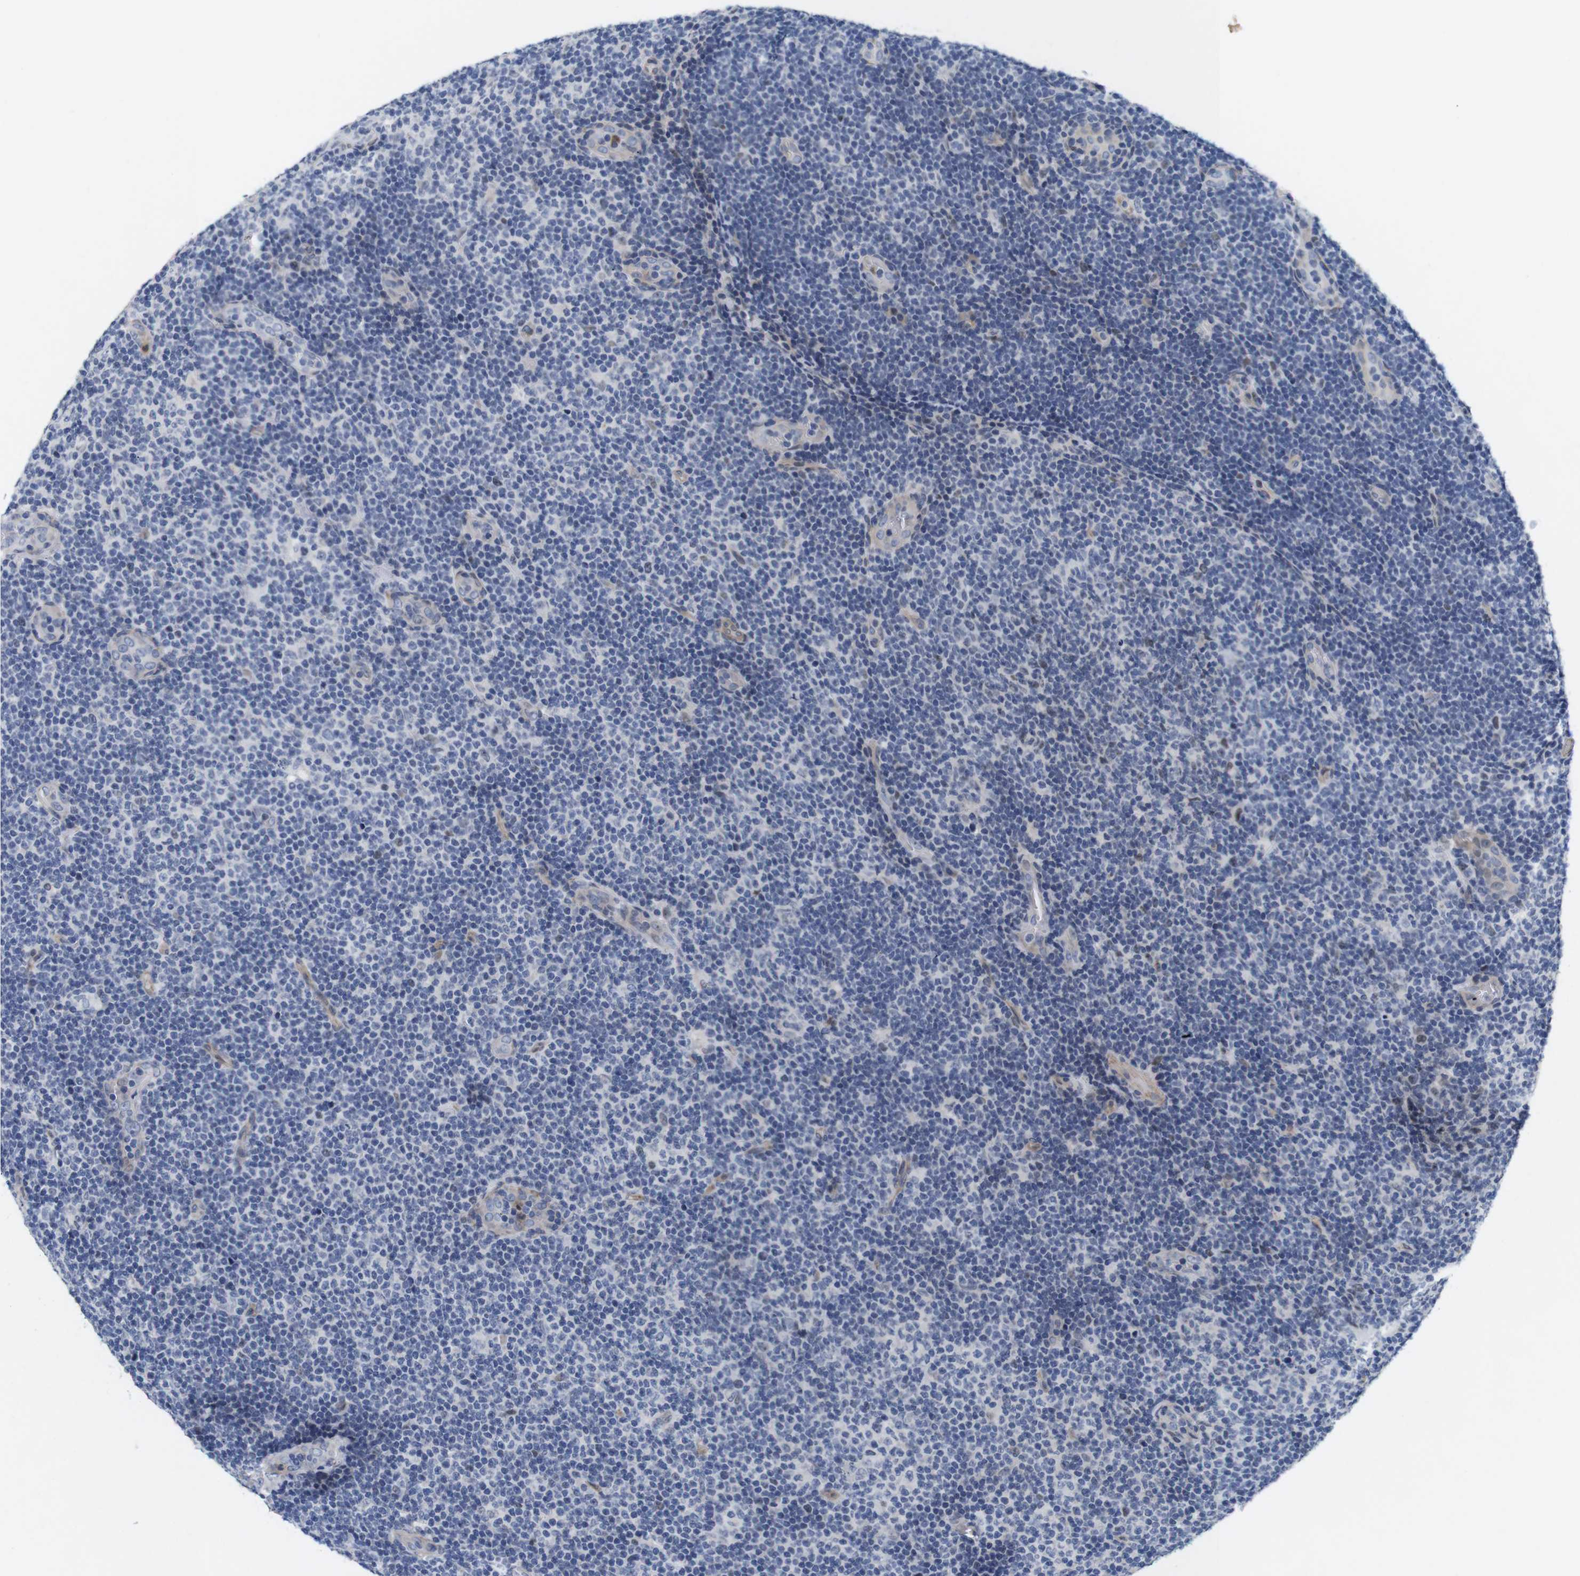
{"staining": {"intensity": "negative", "quantity": "none", "location": "none"}, "tissue": "lymphoma", "cell_type": "Tumor cells", "image_type": "cancer", "snomed": [{"axis": "morphology", "description": "Malignant lymphoma, non-Hodgkin's type, Low grade"}, {"axis": "topography", "description": "Lymph node"}], "caption": "Immunohistochemistry (IHC) micrograph of human lymphoma stained for a protein (brown), which reveals no expression in tumor cells.", "gene": "CYB561", "patient": {"sex": "male", "age": 83}}